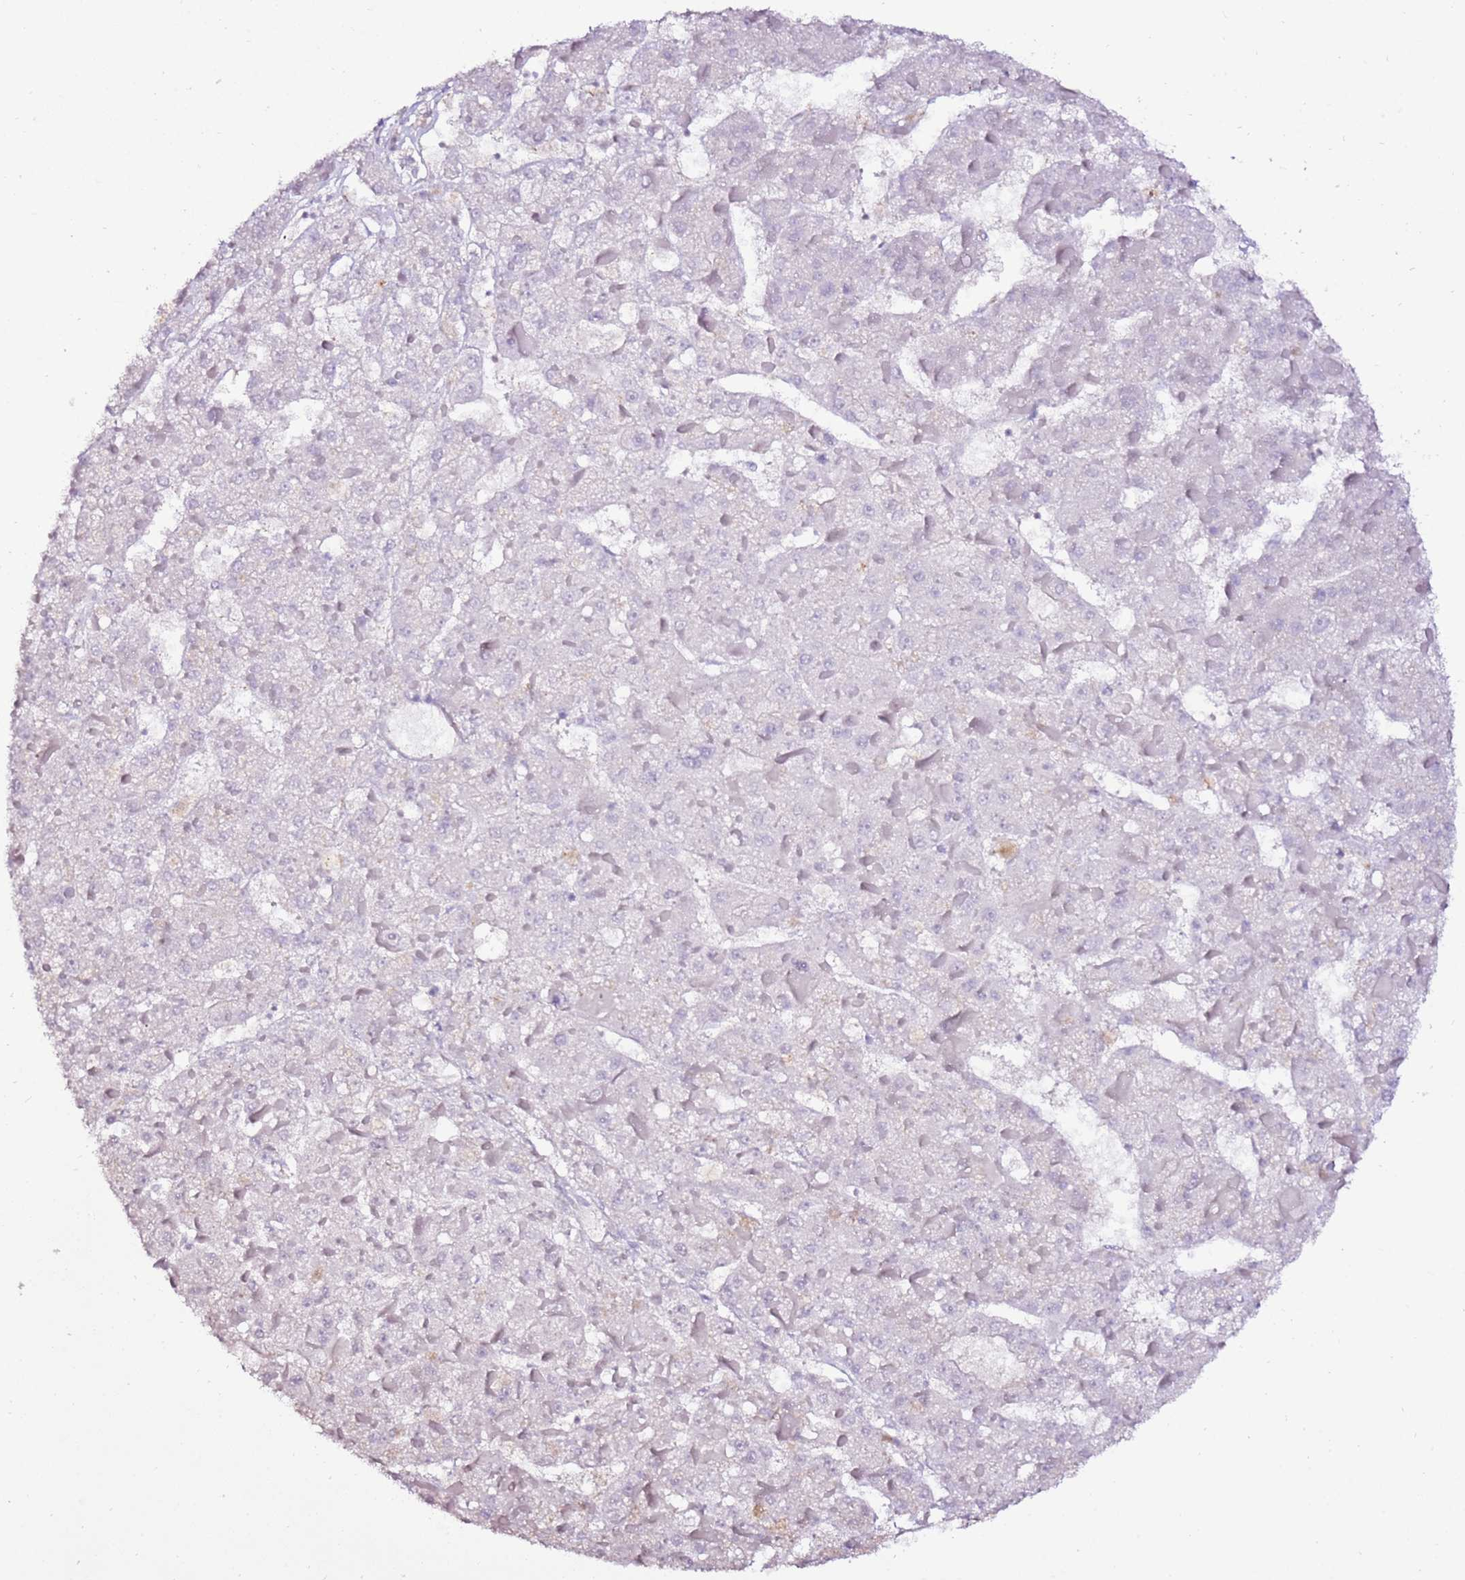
{"staining": {"intensity": "negative", "quantity": "none", "location": "none"}, "tissue": "liver cancer", "cell_type": "Tumor cells", "image_type": "cancer", "snomed": [{"axis": "morphology", "description": "Carcinoma, Hepatocellular, NOS"}, {"axis": "topography", "description": "Liver"}], "caption": "This micrograph is of liver cancer stained with IHC to label a protein in brown with the nuclei are counter-stained blue. There is no staining in tumor cells. Brightfield microscopy of immunohistochemistry (IHC) stained with DAB (3,3'-diaminobenzidine) (brown) and hematoxylin (blue), captured at high magnification.", "gene": "ART5", "patient": {"sex": "female", "age": 73}}